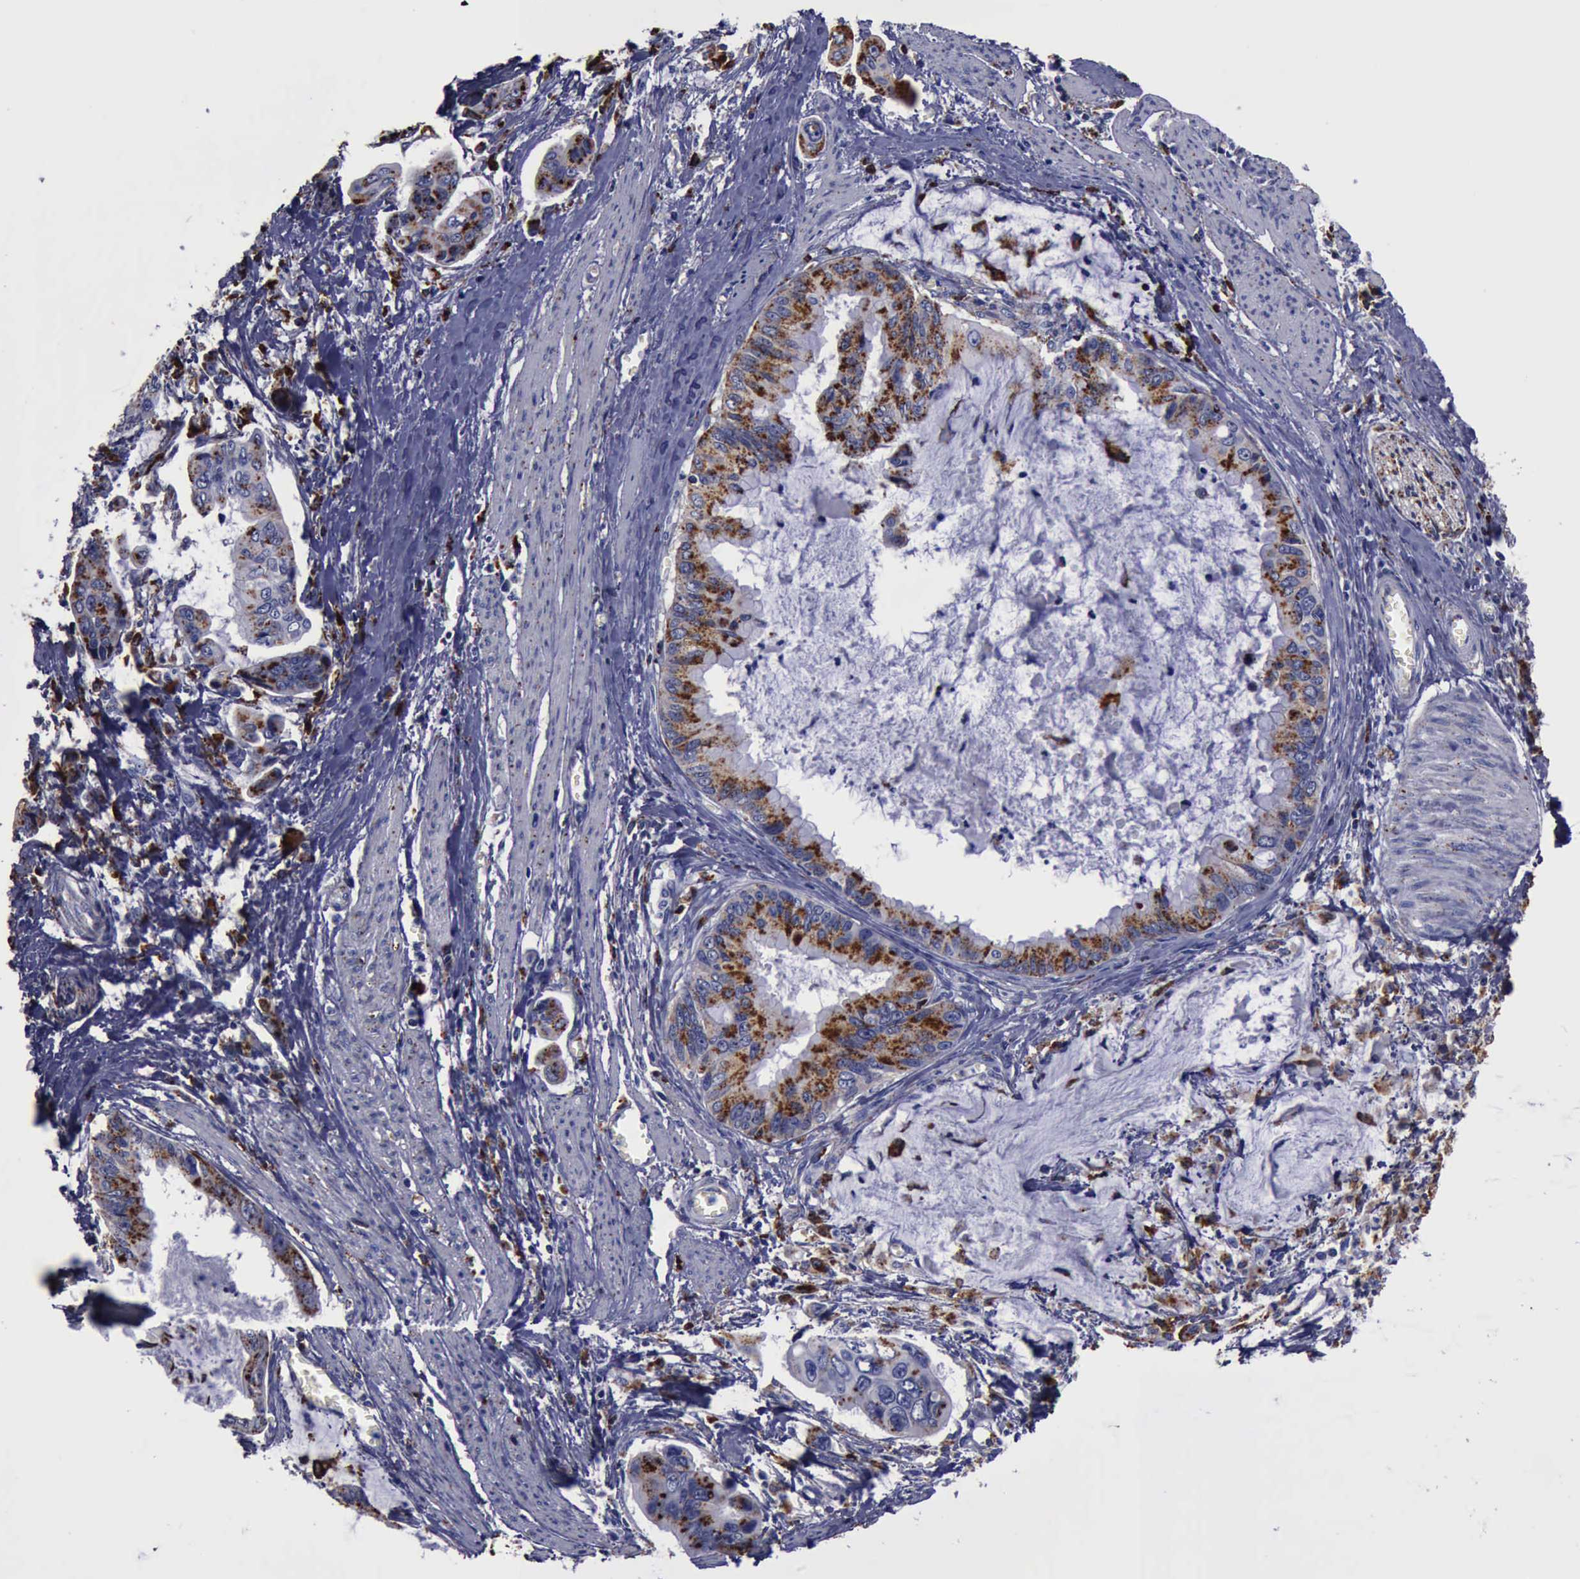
{"staining": {"intensity": "strong", "quantity": ">75%", "location": "cytoplasmic/membranous"}, "tissue": "stomach cancer", "cell_type": "Tumor cells", "image_type": "cancer", "snomed": [{"axis": "morphology", "description": "Adenocarcinoma, NOS"}, {"axis": "topography", "description": "Stomach, upper"}], "caption": "Protein staining of stomach adenocarcinoma tissue shows strong cytoplasmic/membranous positivity in about >75% of tumor cells.", "gene": "CTSD", "patient": {"sex": "male", "age": 80}}